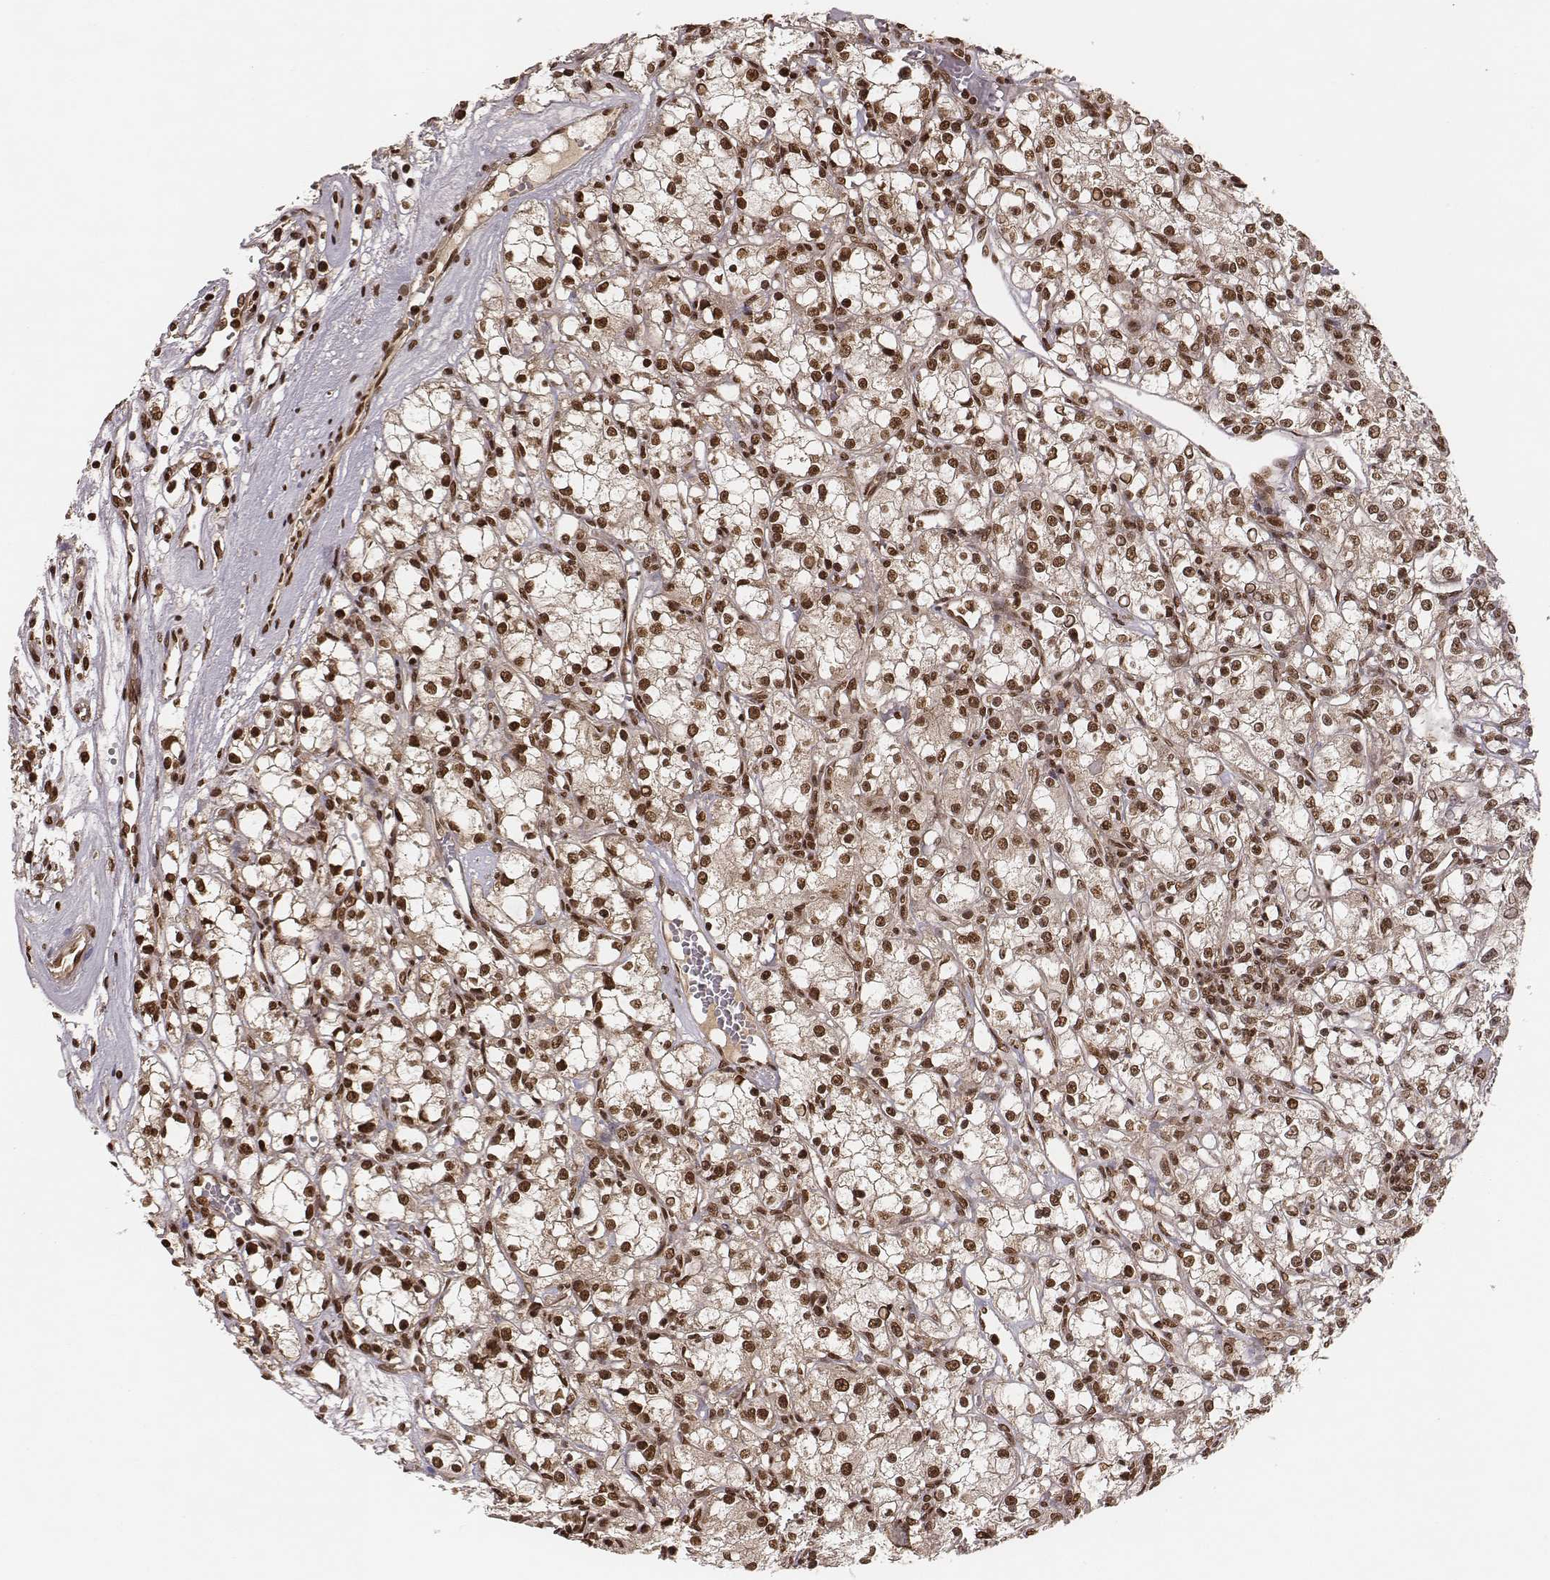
{"staining": {"intensity": "strong", "quantity": ">75%", "location": "nuclear"}, "tissue": "renal cancer", "cell_type": "Tumor cells", "image_type": "cancer", "snomed": [{"axis": "morphology", "description": "Adenocarcinoma, NOS"}, {"axis": "topography", "description": "Kidney"}], "caption": "Immunohistochemical staining of renal cancer (adenocarcinoma) demonstrates strong nuclear protein staining in about >75% of tumor cells.", "gene": "NFX1", "patient": {"sex": "female", "age": 59}}